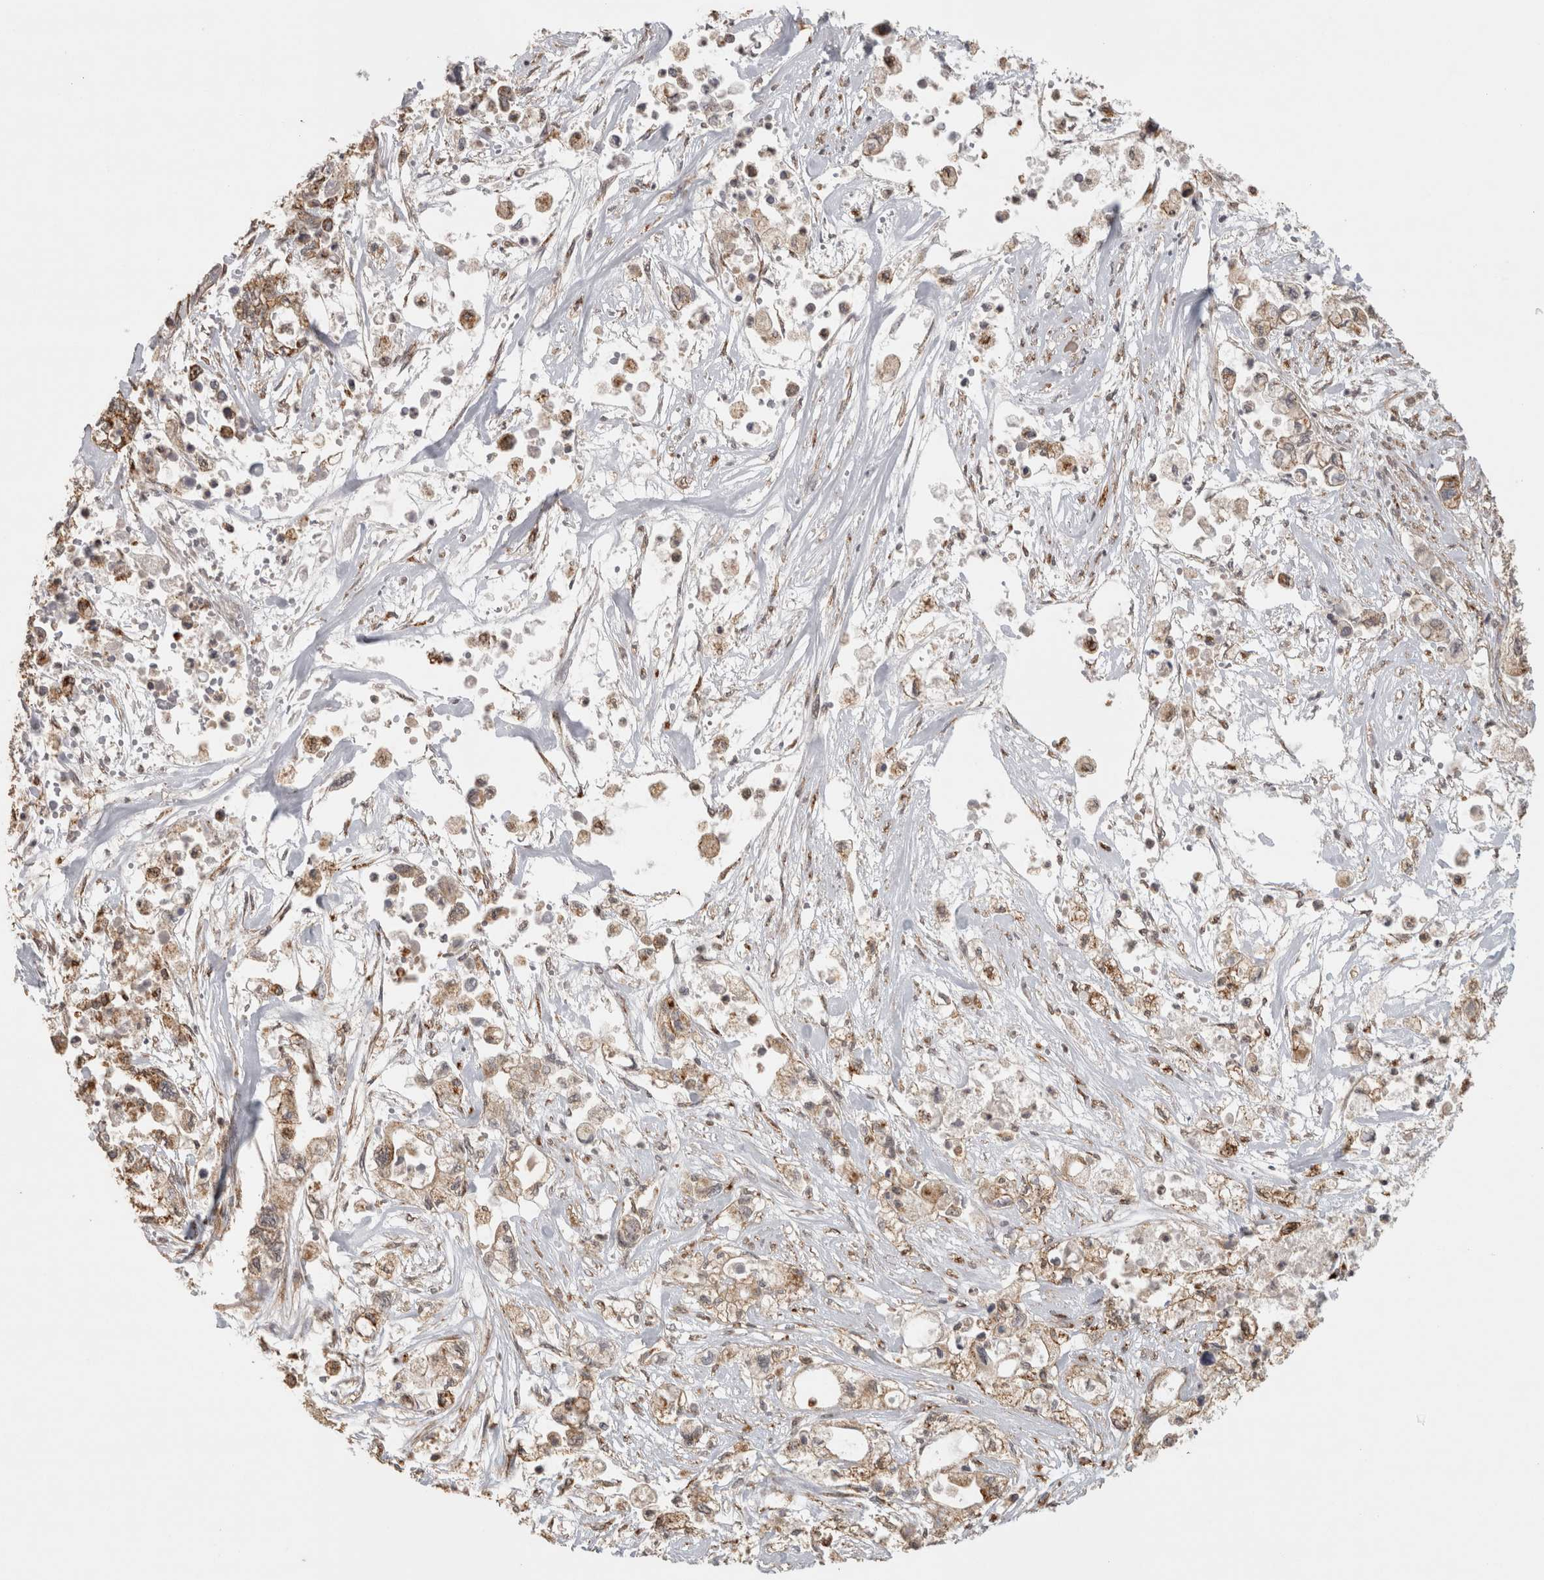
{"staining": {"intensity": "weak", "quantity": ">75%", "location": "cytoplasmic/membranous"}, "tissue": "pancreatic cancer", "cell_type": "Tumor cells", "image_type": "cancer", "snomed": [{"axis": "morphology", "description": "Adenocarcinoma, NOS"}, {"axis": "topography", "description": "Pancreas"}], "caption": "High-magnification brightfield microscopy of pancreatic cancer stained with DAB (3,3'-diaminobenzidine) (brown) and counterstained with hematoxylin (blue). tumor cells exhibit weak cytoplasmic/membranous staining is seen in approximately>75% of cells.", "gene": "BNIP3L", "patient": {"sex": "male", "age": 79}}